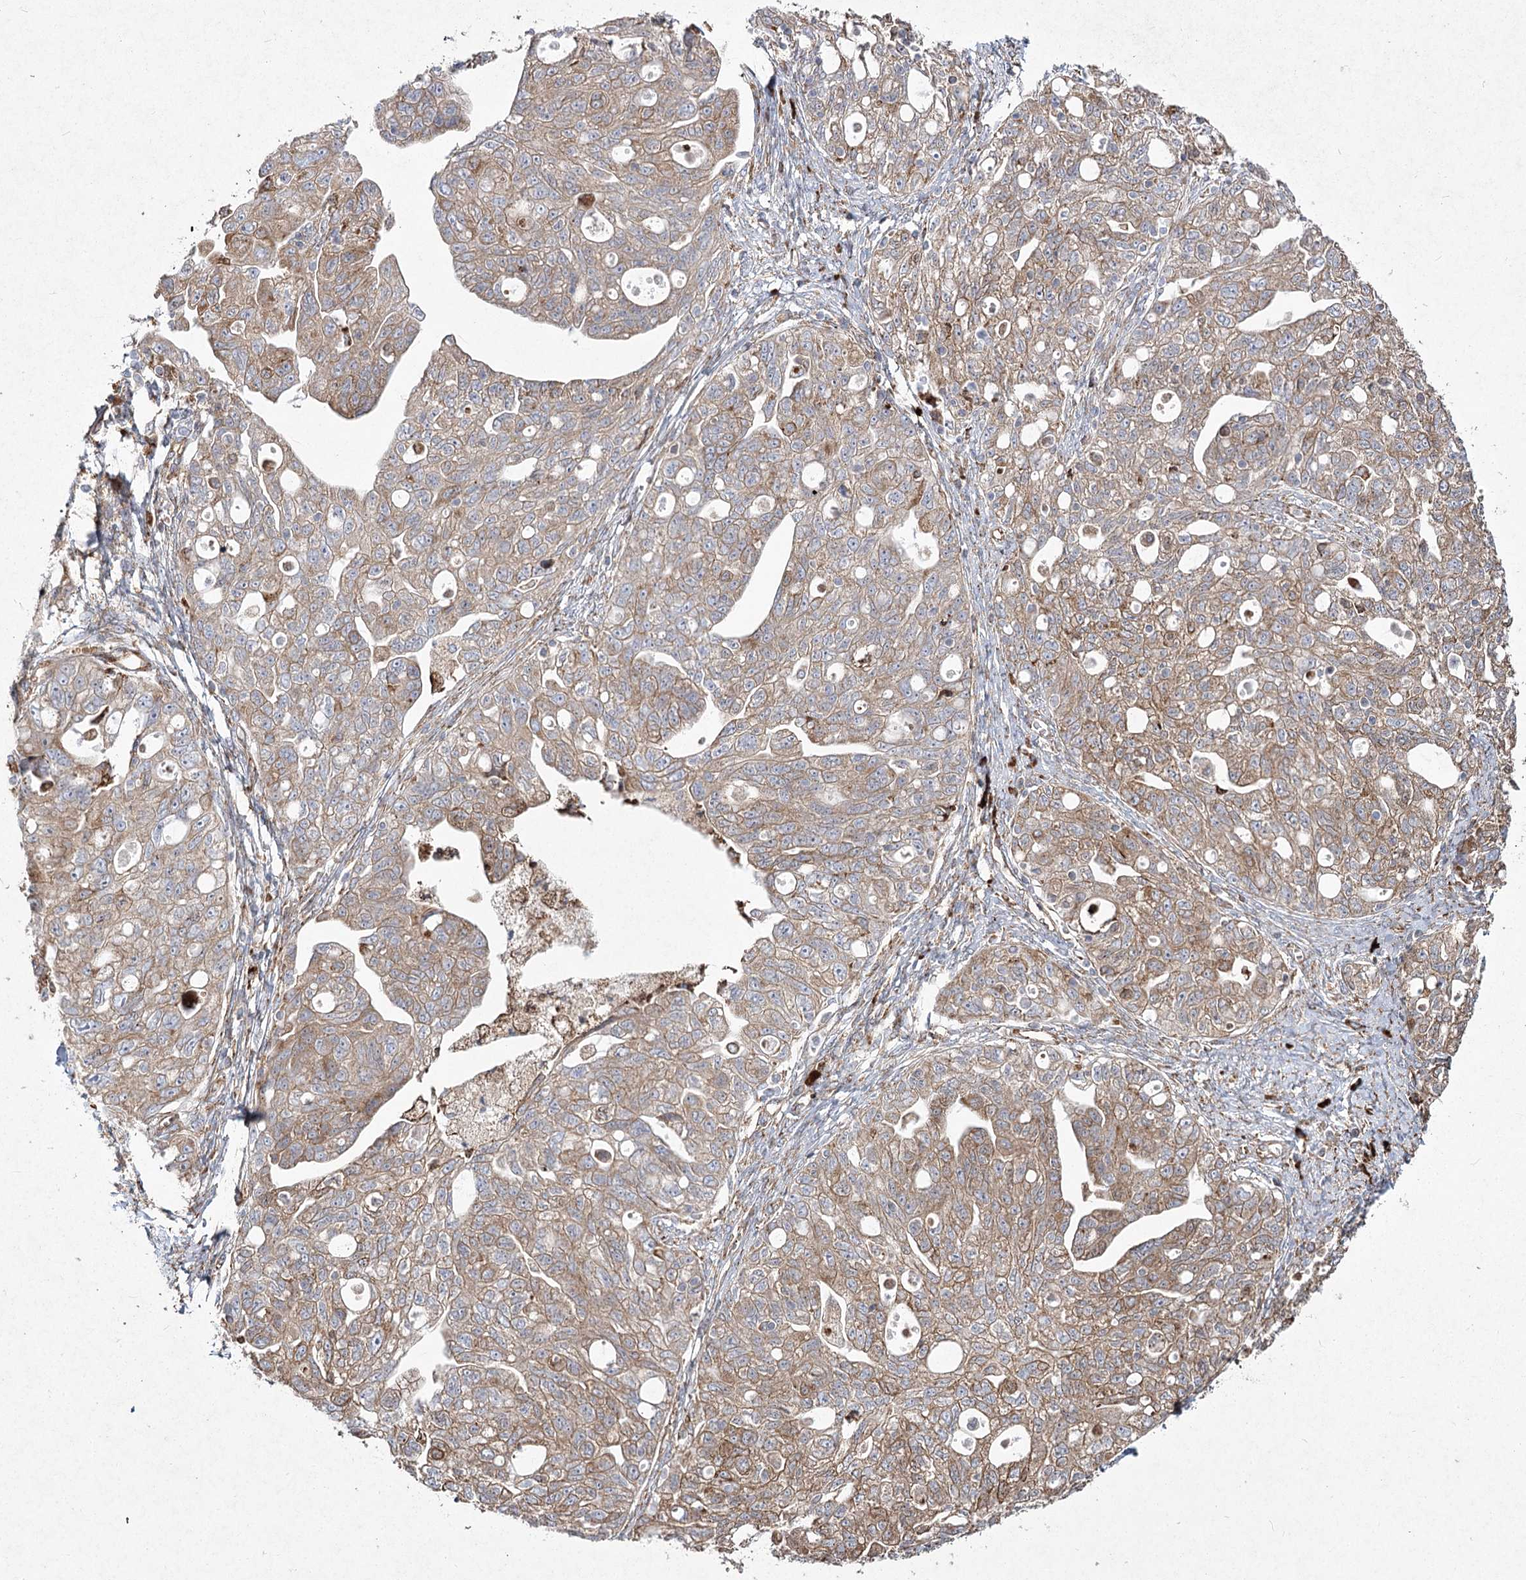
{"staining": {"intensity": "moderate", "quantity": "25%-75%", "location": "cytoplasmic/membranous"}, "tissue": "ovarian cancer", "cell_type": "Tumor cells", "image_type": "cancer", "snomed": [{"axis": "morphology", "description": "Carcinoma, NOS"}, {"axis": "morphology", "description": "Cystadenocarcinoma, serous, NOS"}, {"axis": "topography", "description": "Ovary"}], "caption": "IHC photomicrograph of human ovarian carcinoma stained for a protein (brown), which displays medium levels of moderate cytoplasmic/membranous expression in approximately 25%-75% of tumor cells.", "gene": "NHLRC2", "patient": {"sex": "female", "age": 69}}